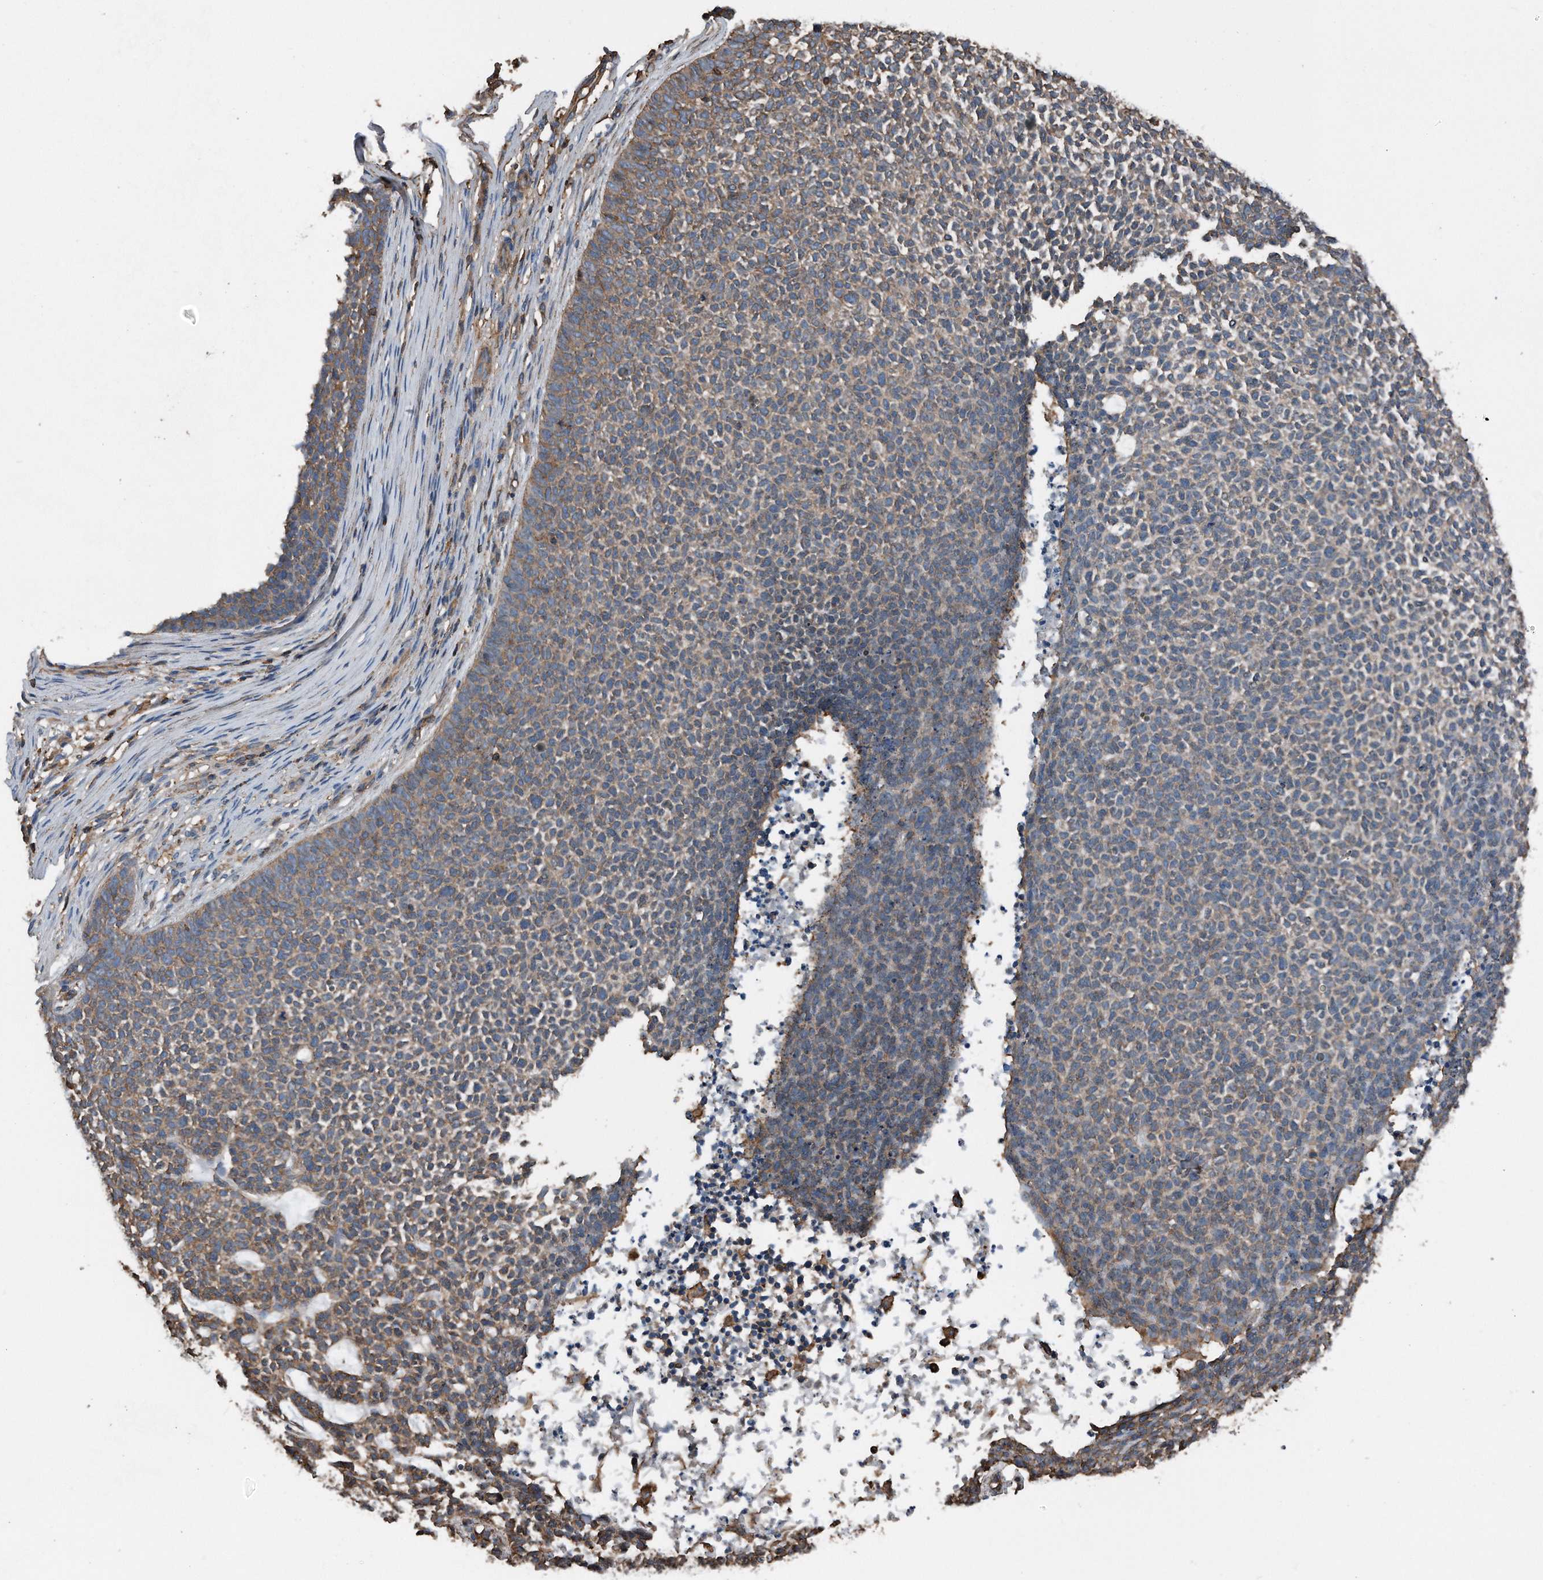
{"staining": {"intensity": "weak", "quantity": "25%-75%", "location": "cytoplasmic/membranous"}, "tissue": "skin cancer", "cell_type": "Tumor cells", "image_type": "cancer", "snomed": [{"axis": "morphology", "description": "Basal cell carcinoma"}, {"axis": "topography", "description": "Skin"}], "caption": "Immunohistochemical staining of basal cell carcinoma (skin) demonstrates weak cytoplasmic/membranous protein positivity in approximately 25%-75% of tumor cells.", "gene": "RSPO3", "patient": {"sex": "female", "age": 84}}